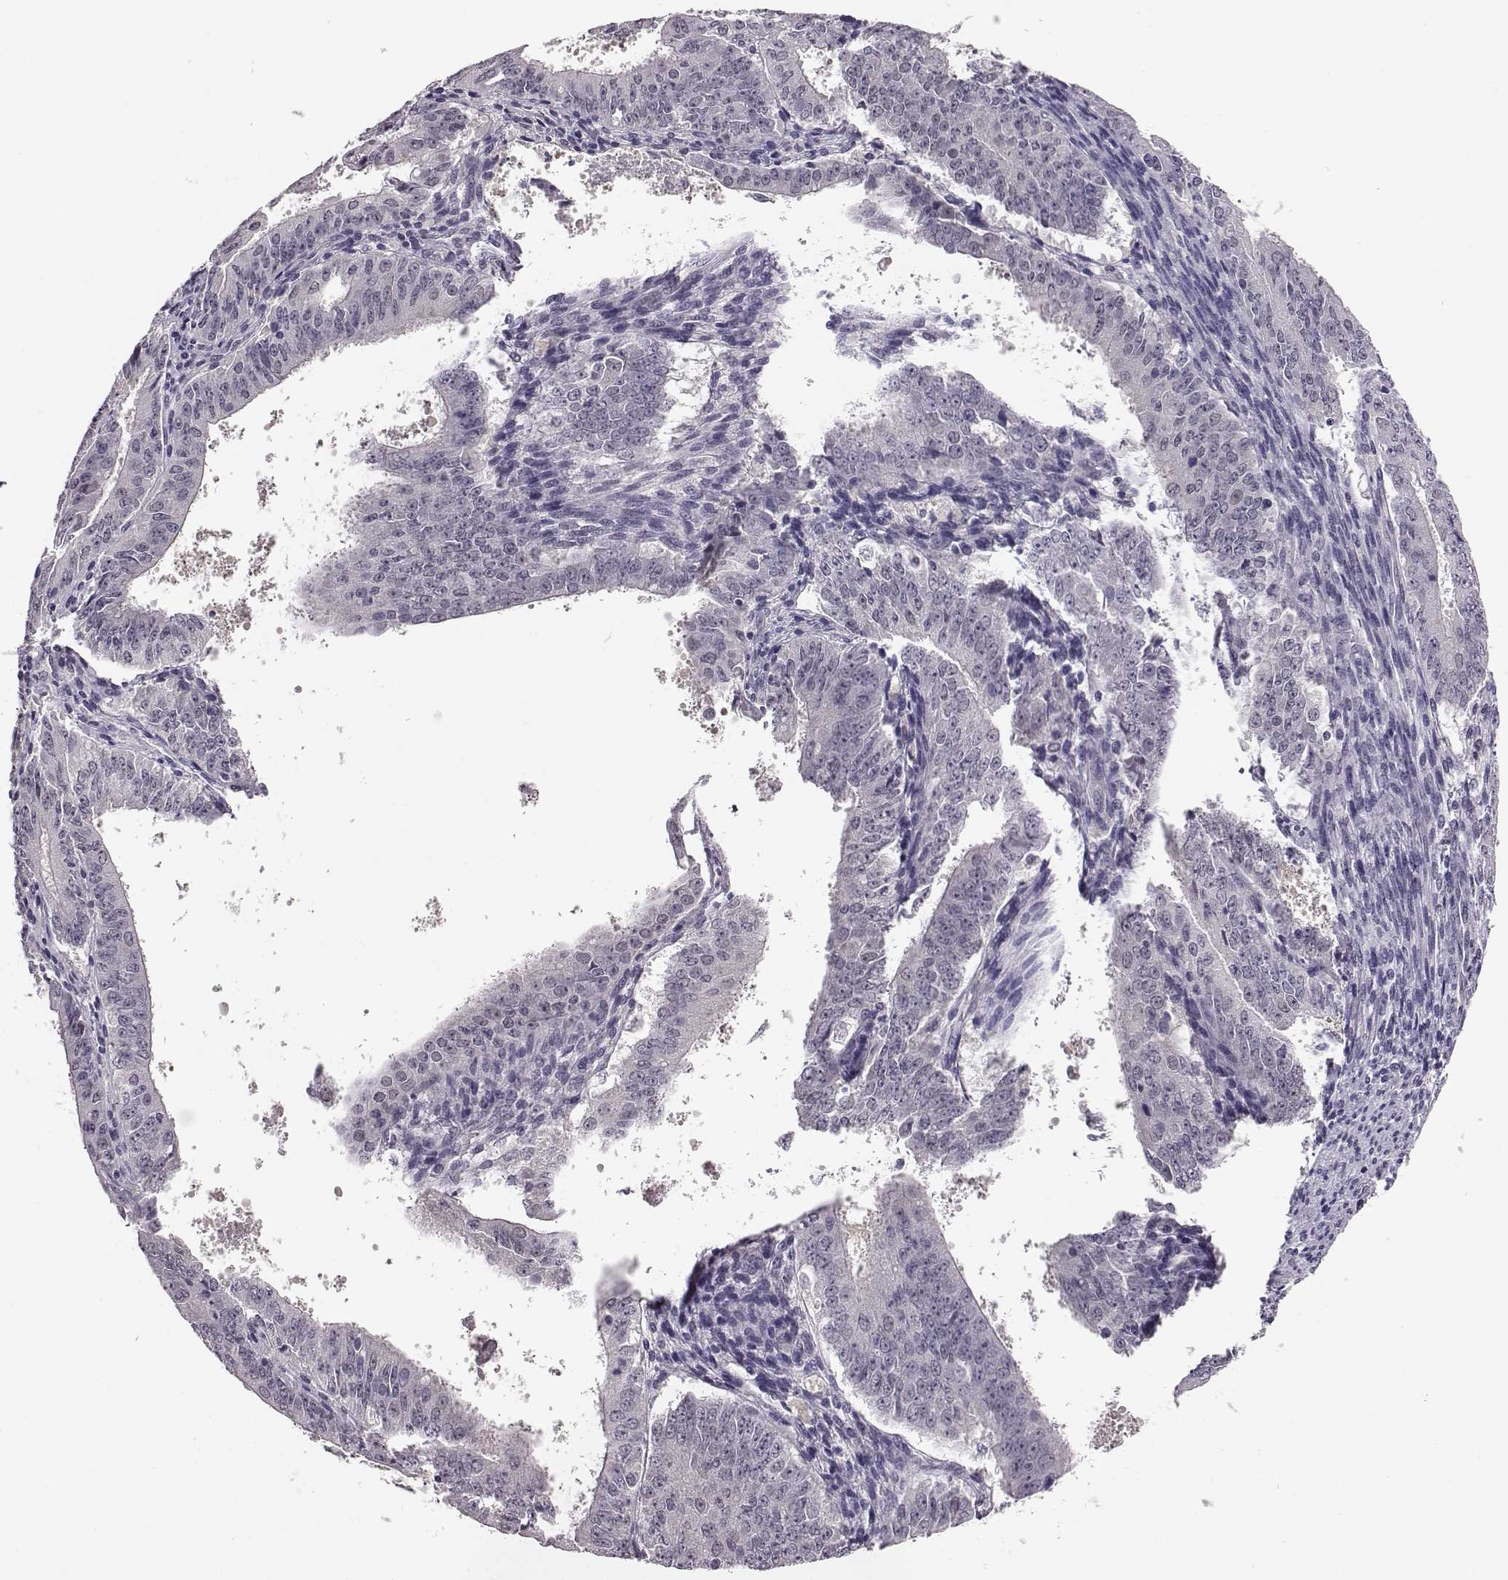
{"staining": {"intensity": "negative", "quantity": "none", "location": "none"}, "tissue": "ovarian cancer", "cell_type": "Tumor cells", "image_type": "cancer", "snomed": [{"axis": "morphology", "description": "Carcinoma, endometroid"}, {"axis": "topography", "description": "Ovary"}], "caption": "High power microscopy histopathology image of an IHC histopathology image of ovarian cancer, revealing no significant positivity in tumor cells. Nuclei are stained in blue.", "gene": "C10orf62", "patient": {"sex": "female", "age": 42}}